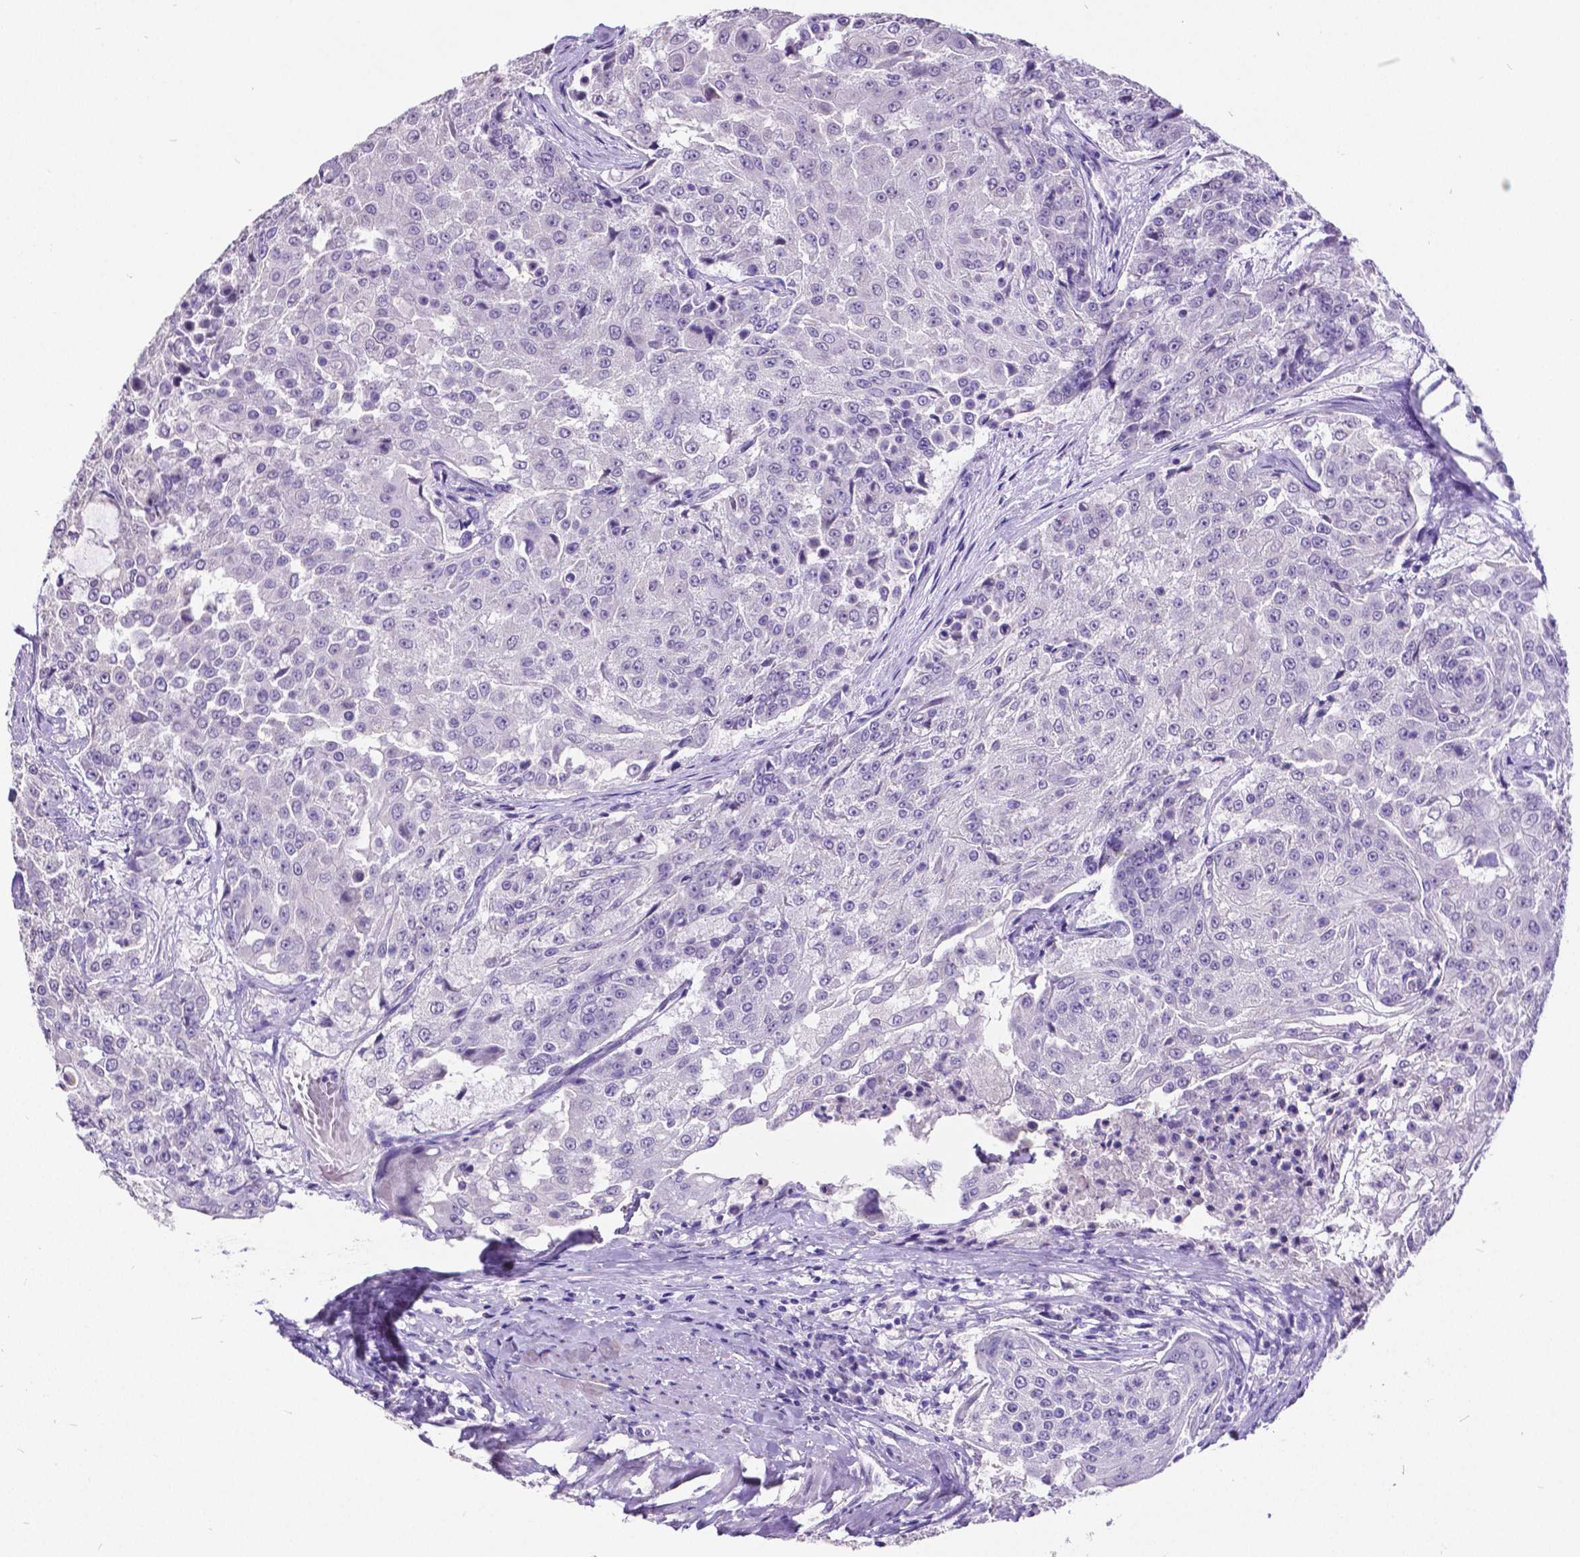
{"staining": {"intensity": "negative", "quantity": "none", "location": "none"}, "tissue": "urothelial cancer", "cell_type": "Tumor cells", "image_type": "cancer", "snomed": [{"axis": "morphology", "description": "Urothelial carcinoma, High grade"}, {"axis": "topography", "description": "Urinary bladder"}], "caption": "Urothelial cancer stained for a protein using immunohistochemistry (IHC) exhibits no positivity tumor cells.", "gene": "SATB2", "patient": {"sex": "female", "age": 63}}